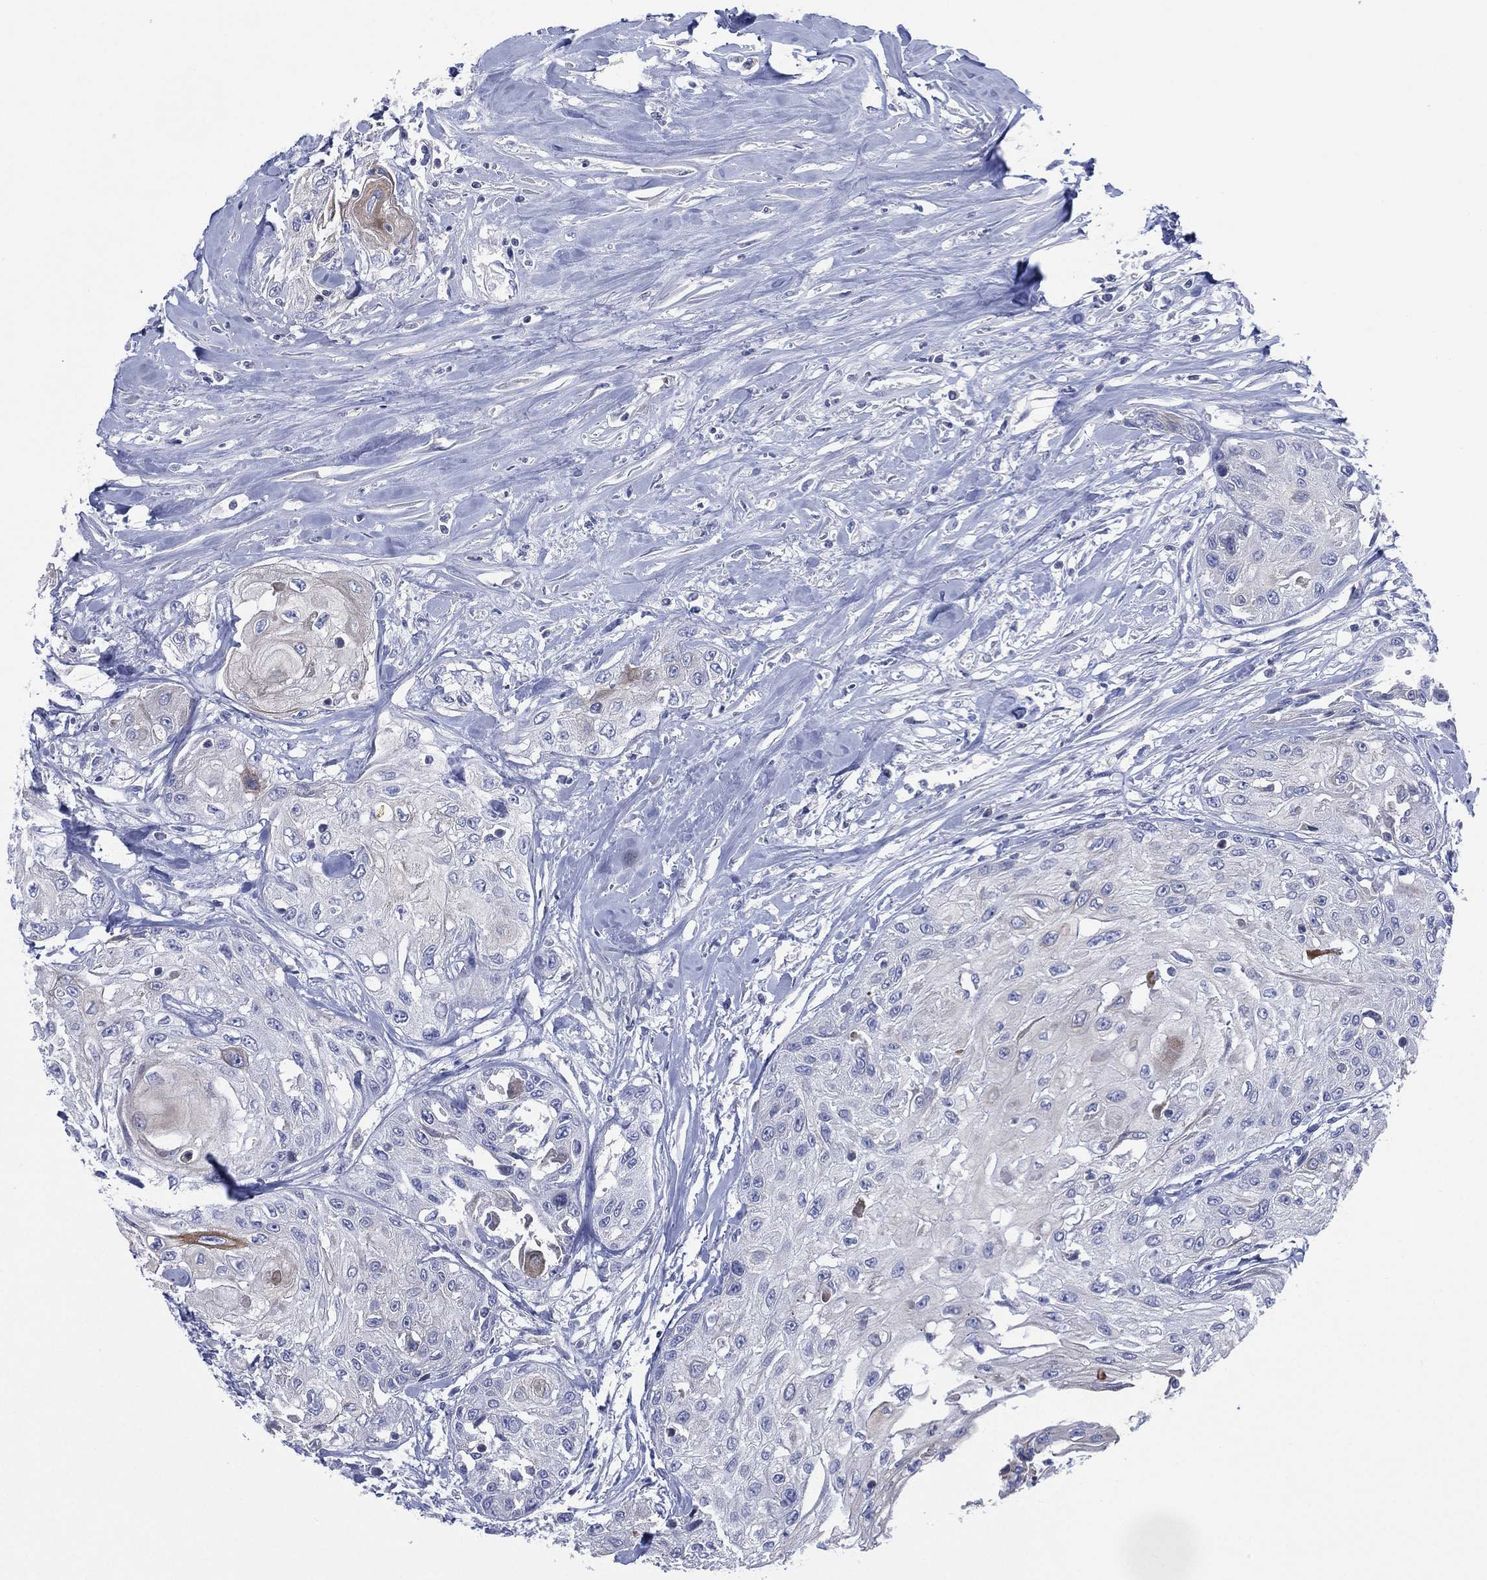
{"staining": {"intensity": "negative", "quantity": "none", "location": "none"}, "tissue": "head and neck cancer", "cell_type": "Tumor cells", "image_type": "cancer", "snomed": [{"axis": "morphology", "description": "Normal tissue, NOS"}, {"axis": "morphology", "description": "Squamous cell carcinoma, NOS"}, {"axis": "topography", "description": "Oral tissue"}, {"axis": "topography", "description": "Peripheral nerve tissue"}, {"axis": "topography", "description": "Head-Neck"}], "caption": "Human head and neck cancer (squamous cell carcinoma) stained for a protein using IHC shows no positivity in tumor cells.", "gene": "SEPTIN1", "patient": {"sex": "female", "age": 59}}